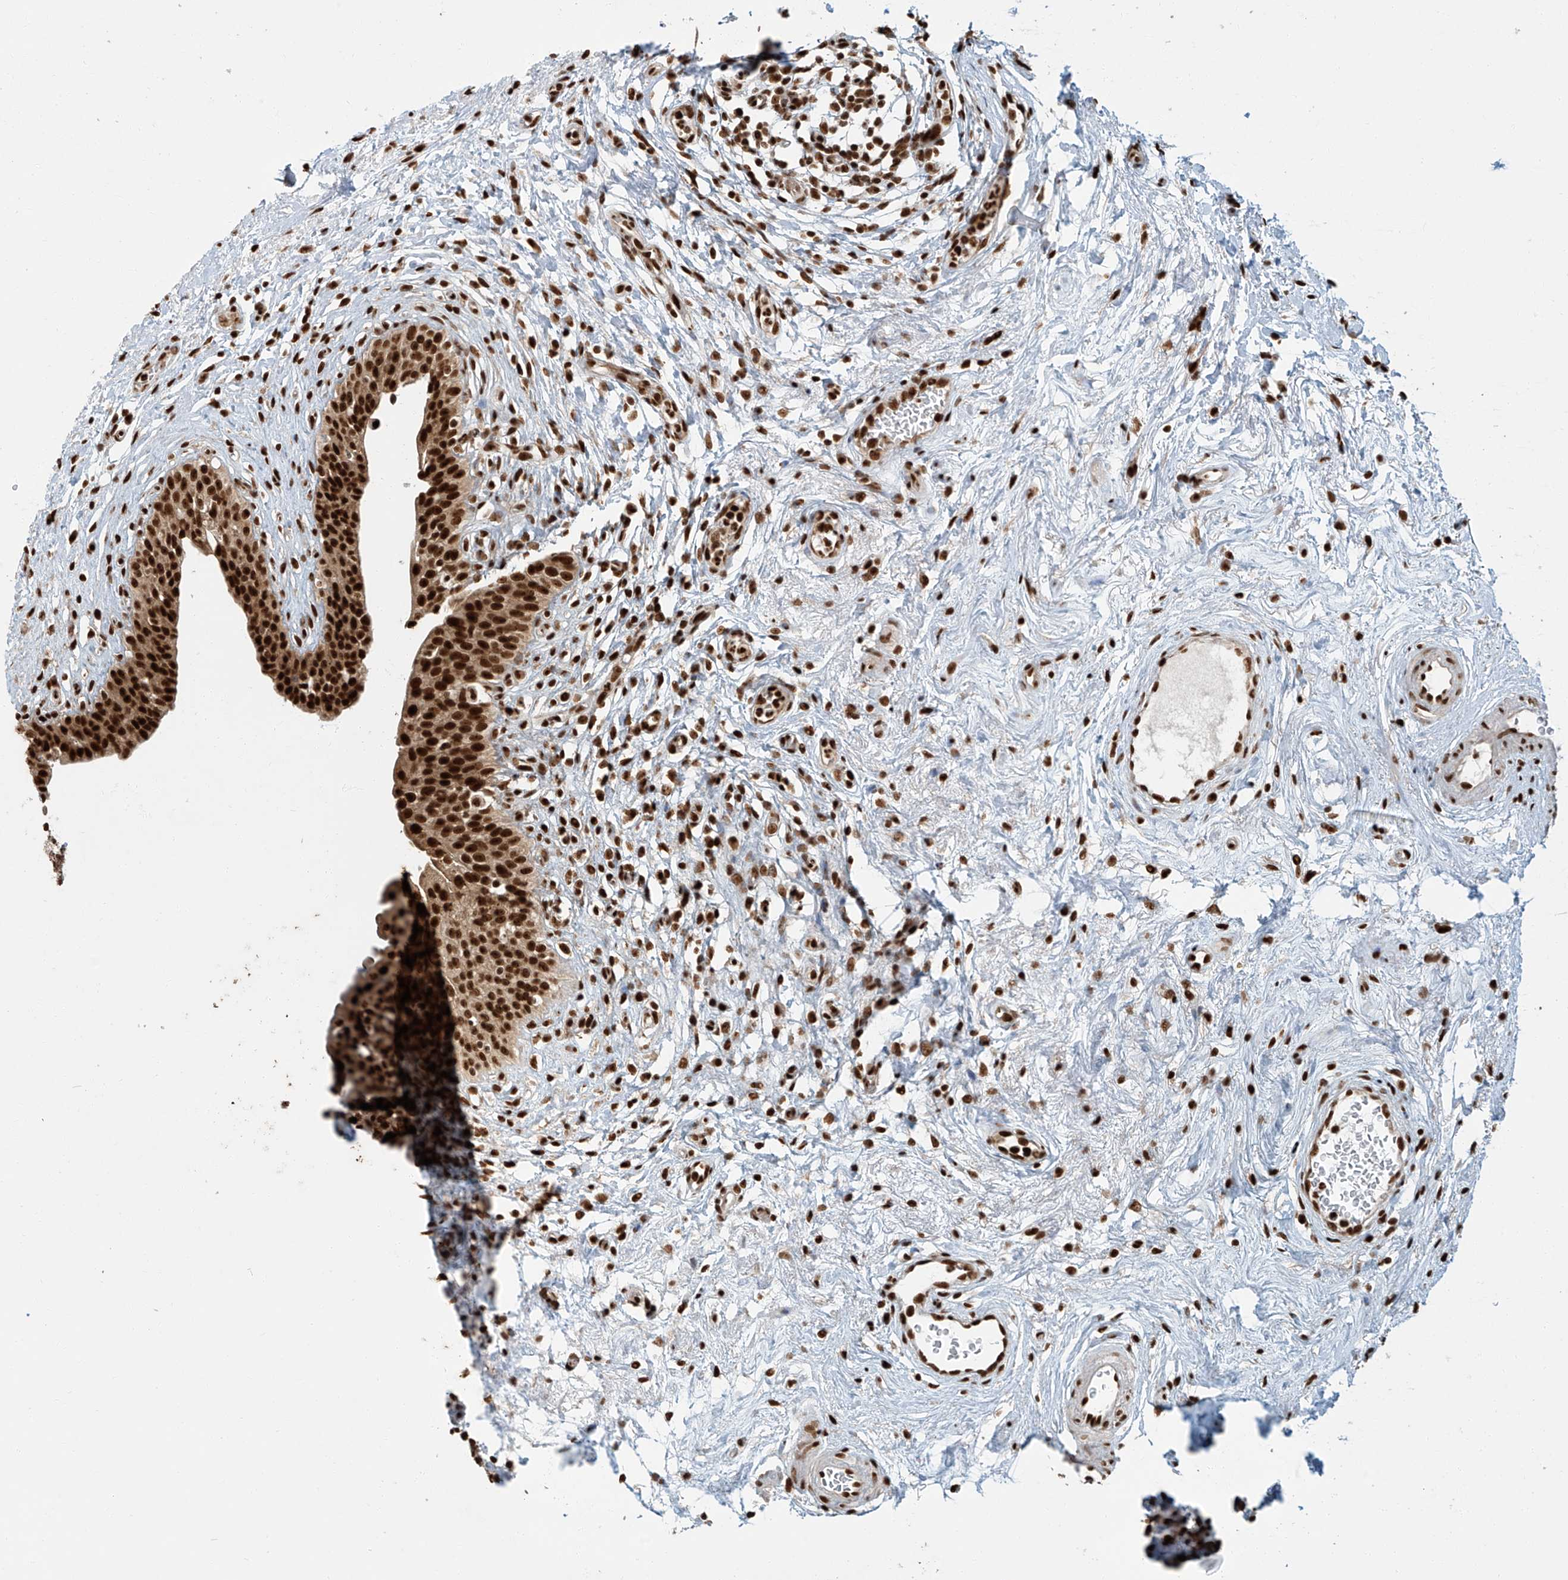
{"staining": {"intensity": "strong", "quantity": ">75%", "location": "cytoplasmic/membranous,nuclear"}, "tissue": "urinary bladder", "cell_type": "Urothelial cells", "image_type": "normal", "snomed": [{"axis": "morphology", "description": "Normal tissue, NOS"}, {"axis": "topography", "description": "Urinary bladder"}], "caption": "Strong cytoplasmic/membranous,nuclear positivity is identified in about >75% of urothelial cells in normal urinary bladder.", "gene": "FAM193B", "patient": {"sex": "male", "age": 83}}